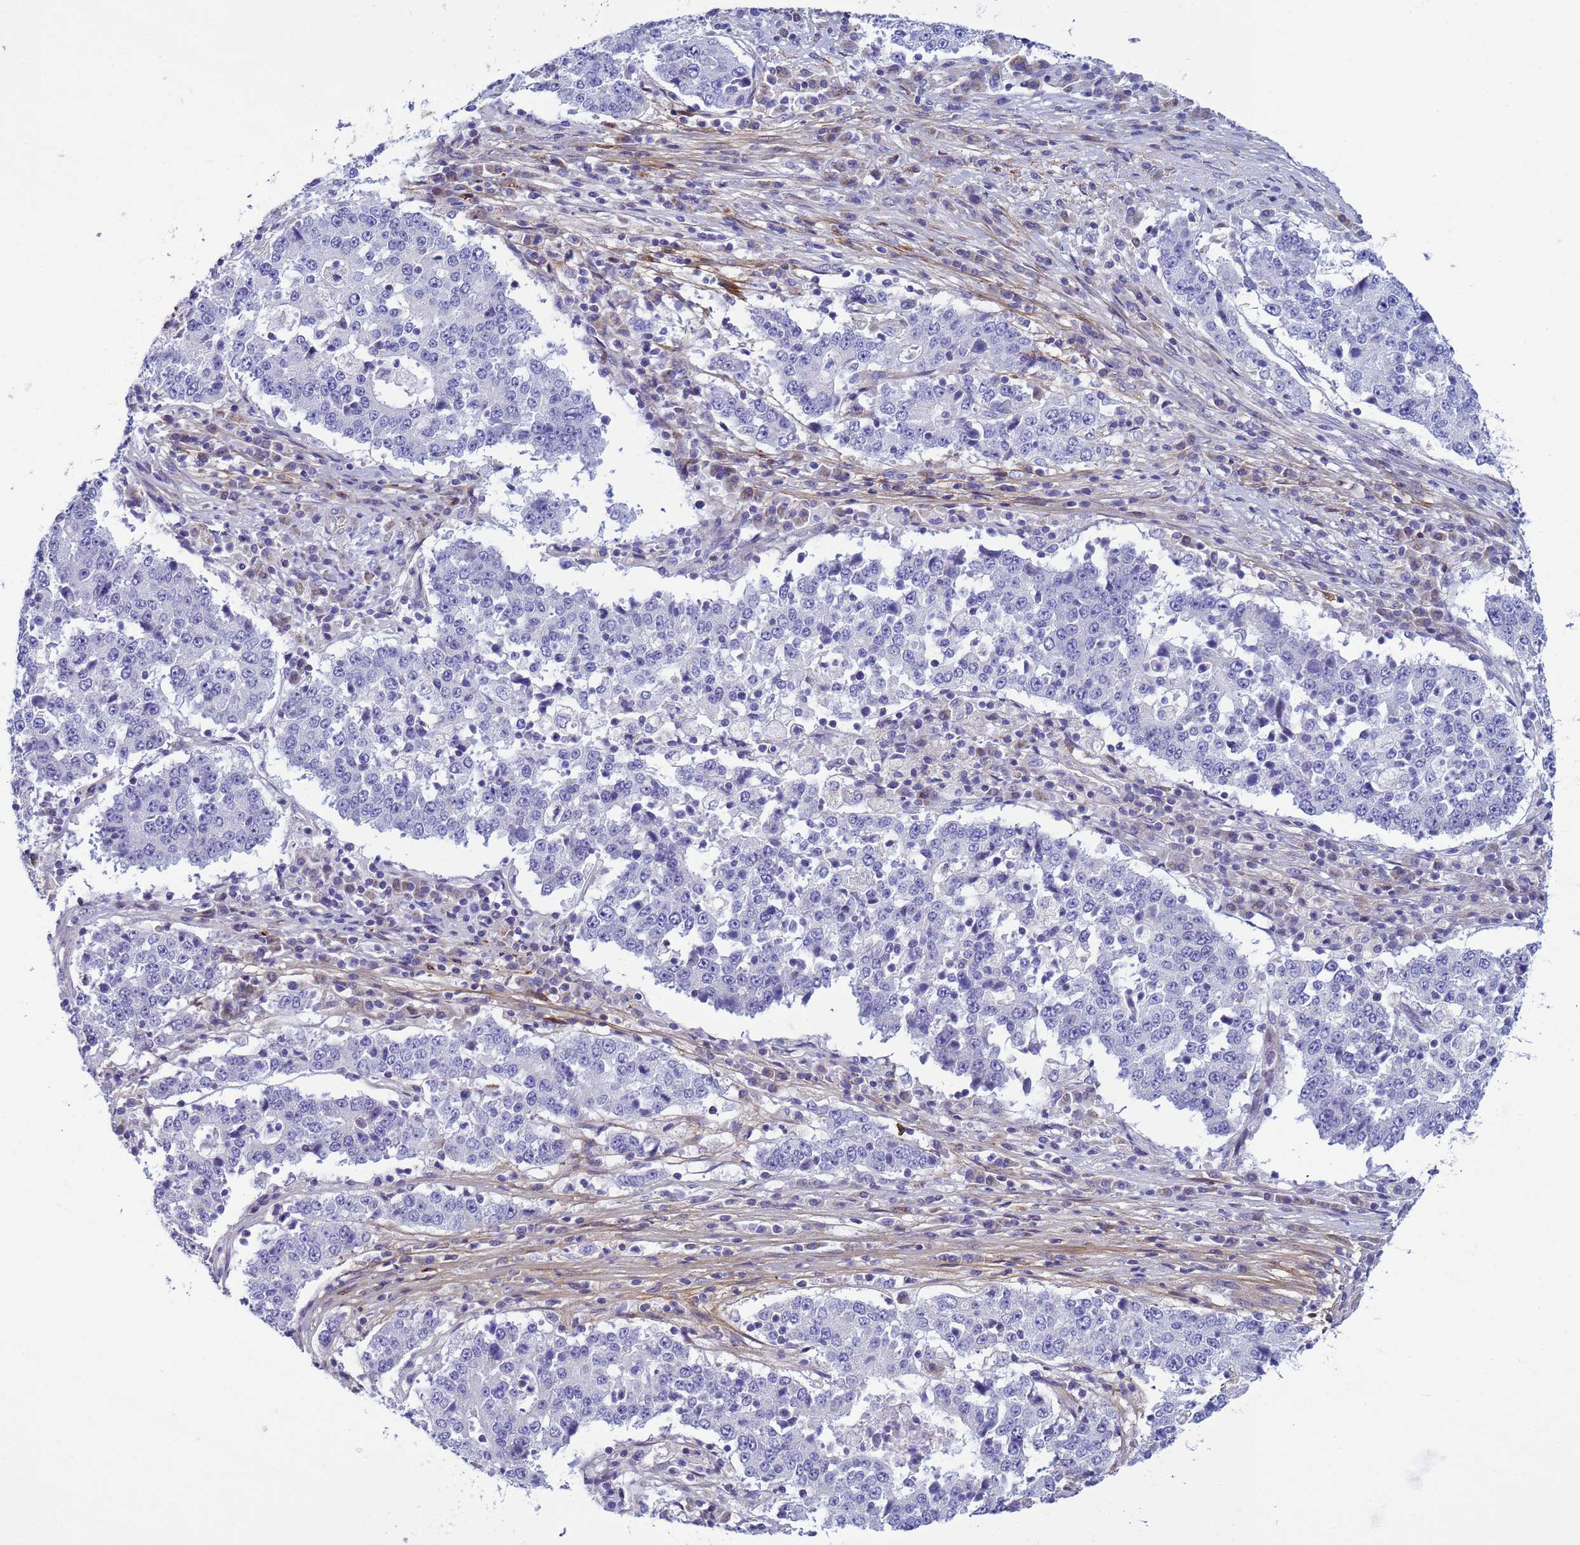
{"staining": {"intensity": "negative", "quantity": "none", "location": "none"}, "tissue": "stomach cancer", "cell_type": "Tumor cells", "image_type": "cancer", "snomed": [{"axis": "morphology", "description": "Adenocarcinoma, NOS"}, {"axis": "topography", "description": "Stomach"}], "caption": "Stomach cancer (adenocarcinoma) was stained to show a protein in brown. There is no significant expression in tumor cells.", "gene": "P2RX7", "patient": {"sex": "male", "age": 59}}